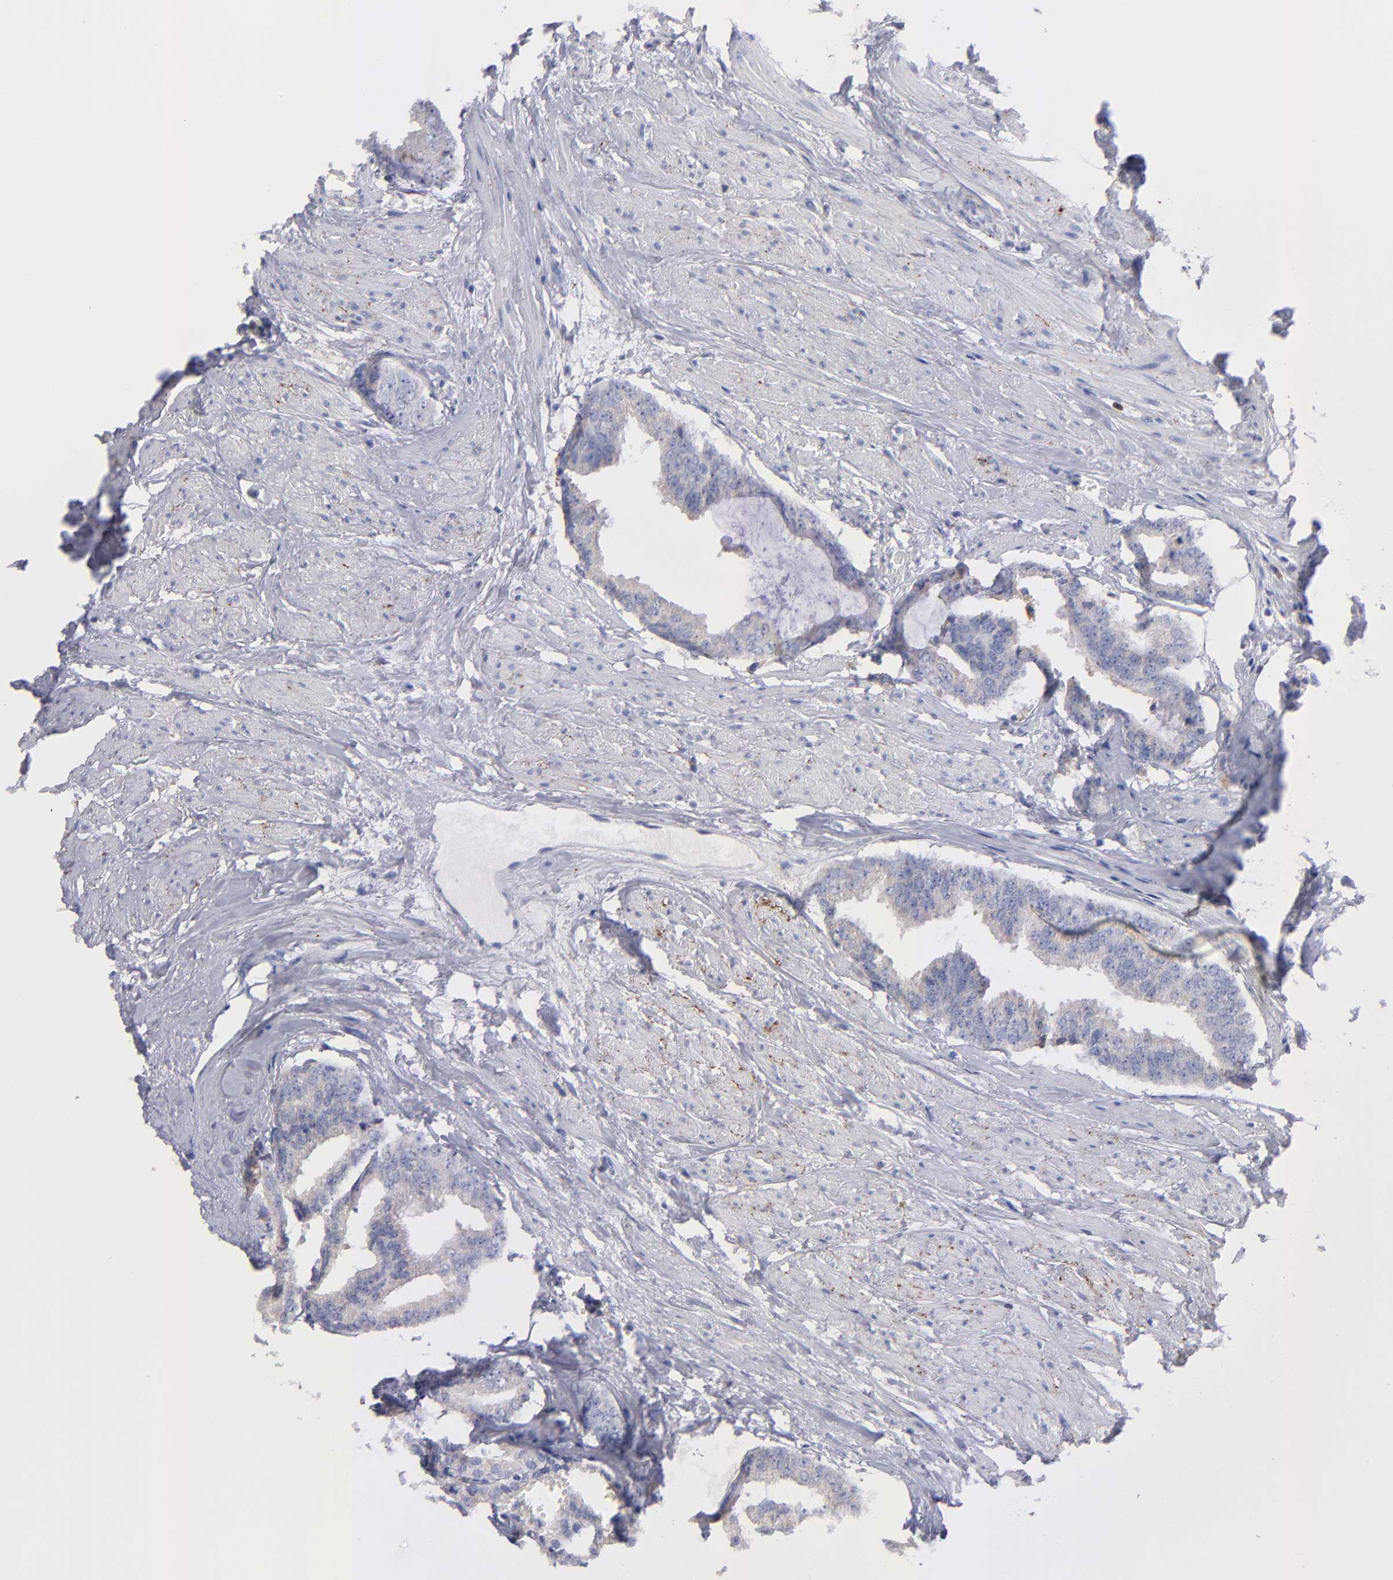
{"staining": {"intensity": "weak", "quantity": "<25%", "location": "cytoplasmic/membranous"}, "tissue": "prostate cancer", "cell_type": "Tumor cells", "image_type": "cancer", "snomed": [{"axis": "morphology", "description": "Adenocarcinoma, Medium grade"}, {"axis": "topography", "description": "Prostate"}], "caption": "An immunohistochemistry histopathology image of prostate cancer (medium-grade adenocarcinoma) is shown. There is no staining in tumor cells of prostate cancer (medium-grade adenocarcinoma).", "gene": "MFGE8", "patient": {"sex": "male", "age": 79}}